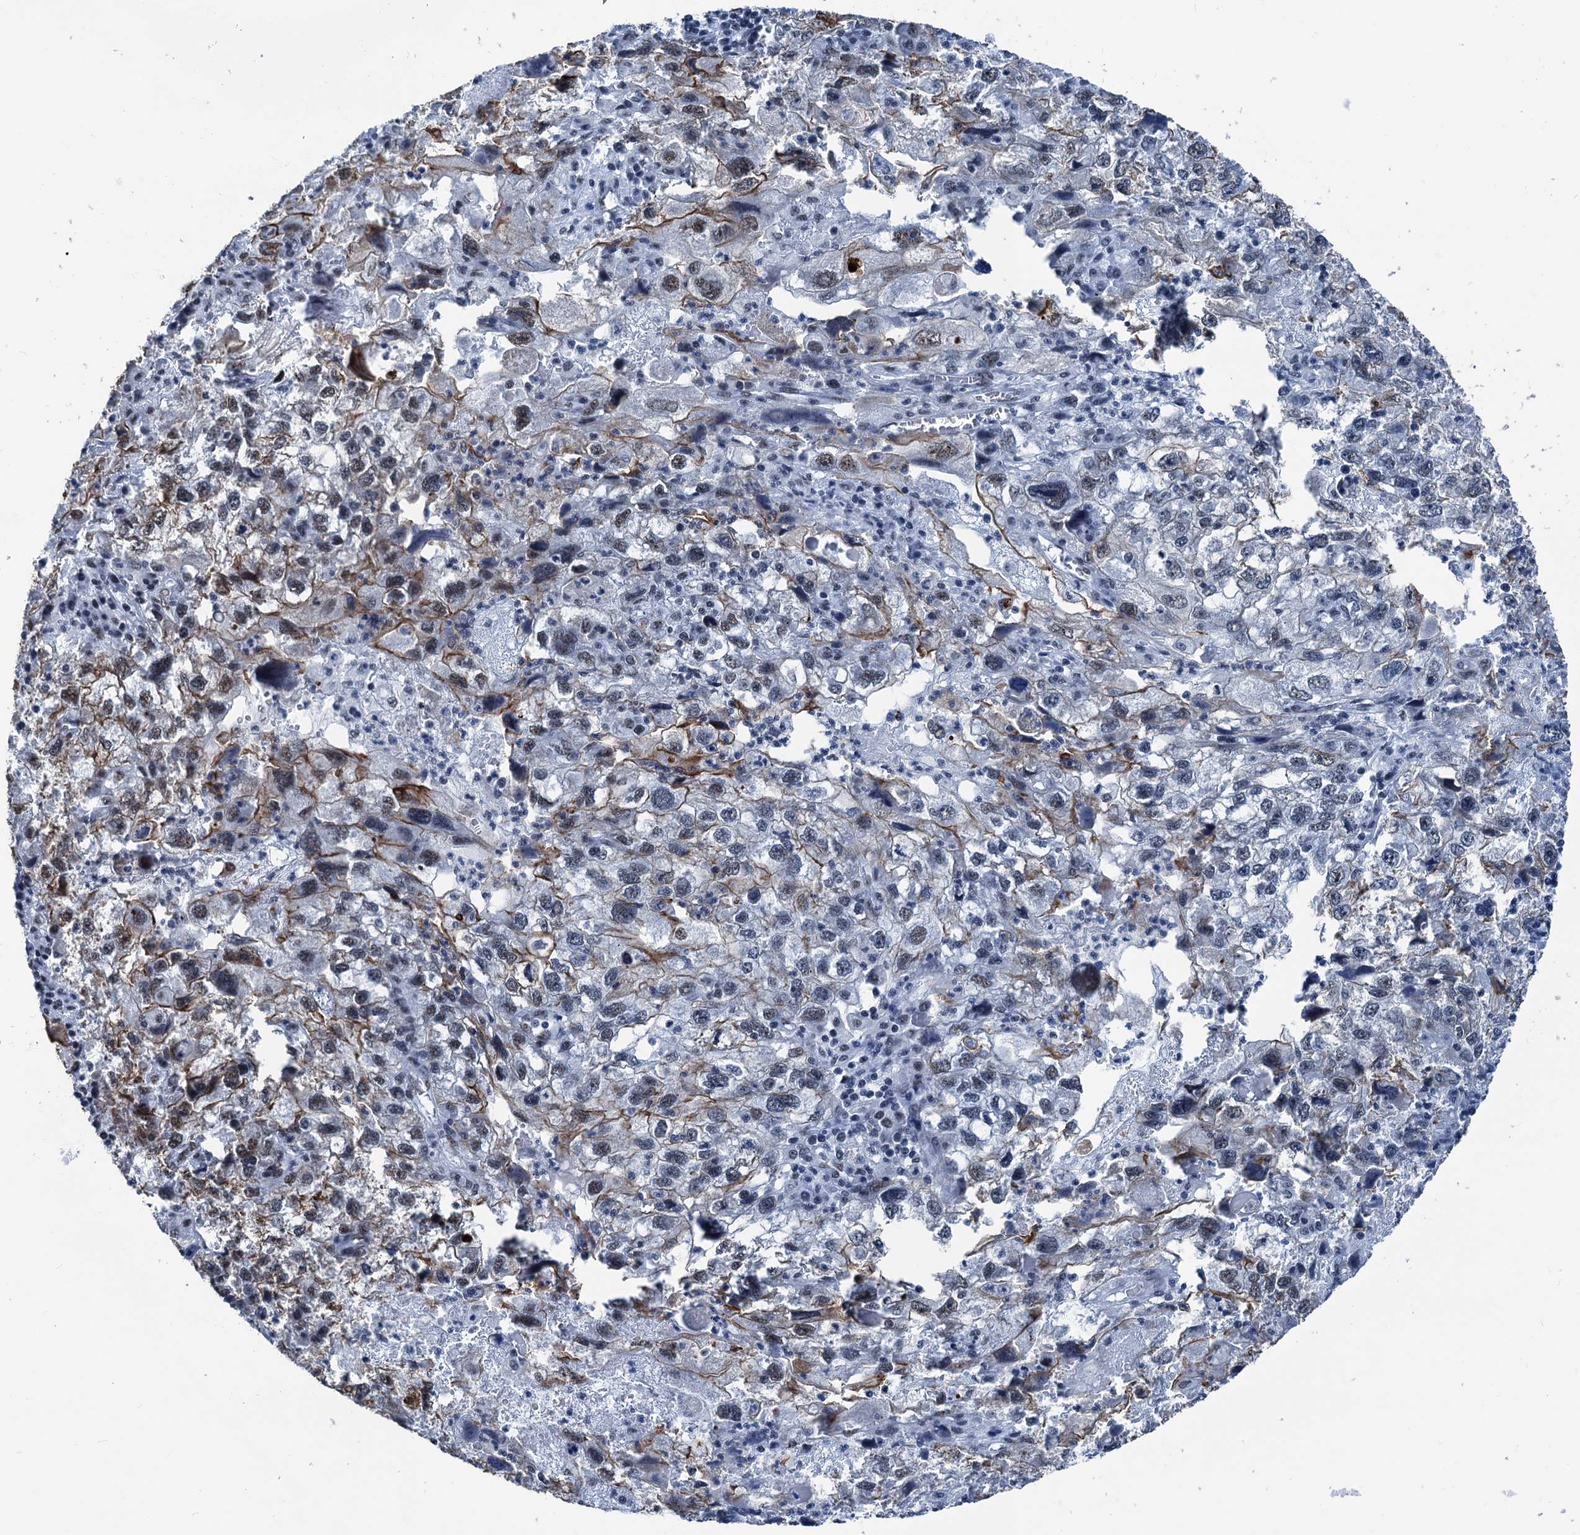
{"staining": {"intensity": "weak", "quantity": "<25%", "location": "nuclear"}, "tissue": "endometrial cancer", "cell_type": "Tumor cells", "image_type": "cancer", "snomed": [{"axis": "morphology", "description": "Adenocarcinoma, NOS"}, {"axis": "topography", "description": "Endometrium"}], "caption": "Immunohistochemistry histopathology image of endometrial cancer stained for a protein (brown), which reveals no staining in tumor cells.", "gene": "DDX23", "patient": {"sex": "female", "age": 49}}